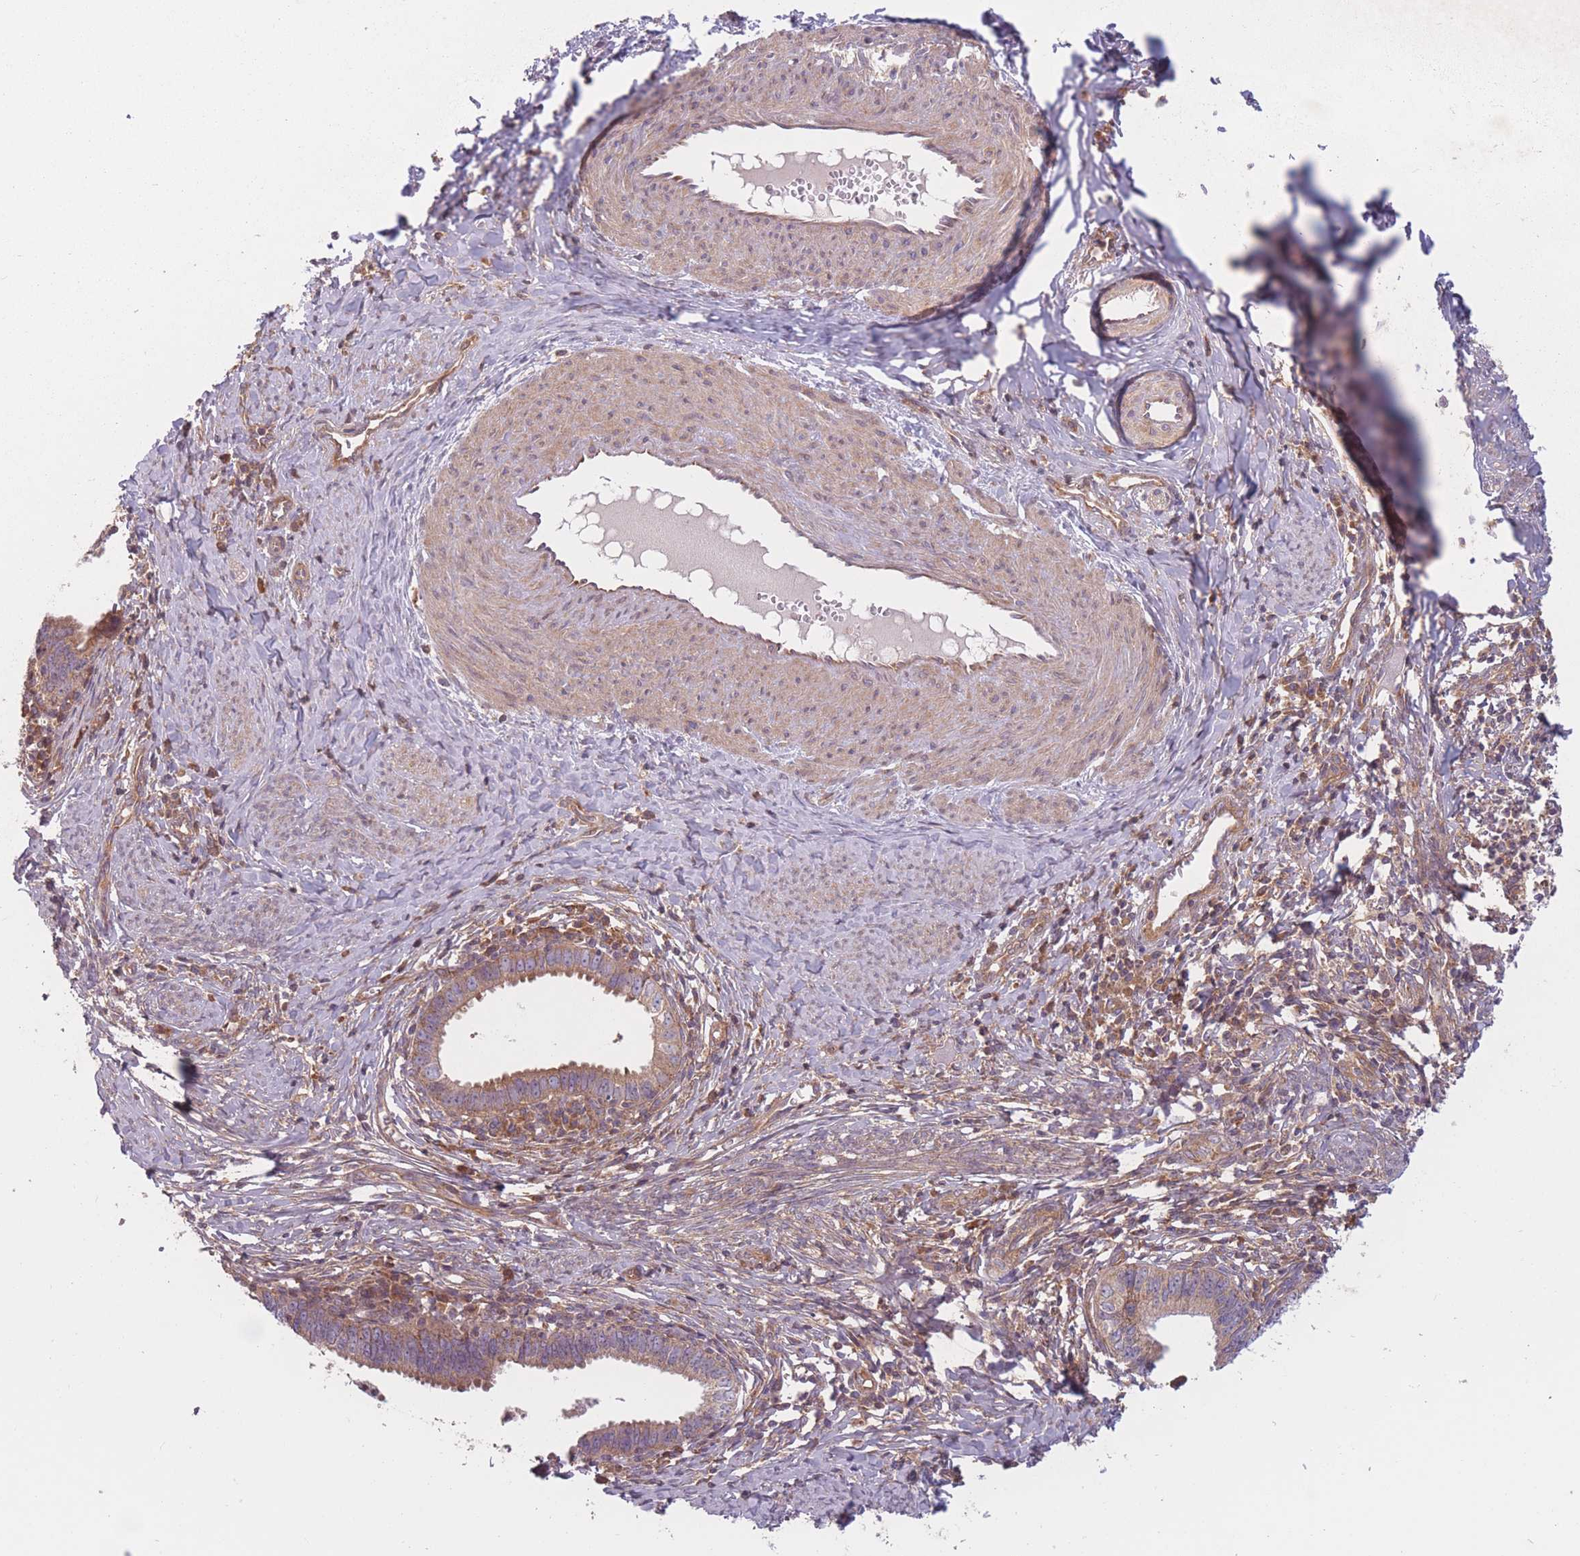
{"staining": {"intensity": "moderate", "quantity": ">75%", "location": "cytoplasmic/membranous"}, "tissue": "cervical cancer", "cell_type": "Tumor cells", "image_type": "cancer", "snomed": [{"axis": "morphology", "description": "Adenocarcinoma, NOS"}, {"axis": "topography", "description": "Cervix"}], "caption": "Immunohistochemistry (IHC) of cervical cancer (adenocarcinoma) shows medium levels of moderate cytoplasmic/membranous expression in about >75% of tumor cells. The protein of interest is shown in brown color, while the nuclei are stained blue.", "gene": "WASHC2A", "patient": {"sex": "female", "age": 36}}